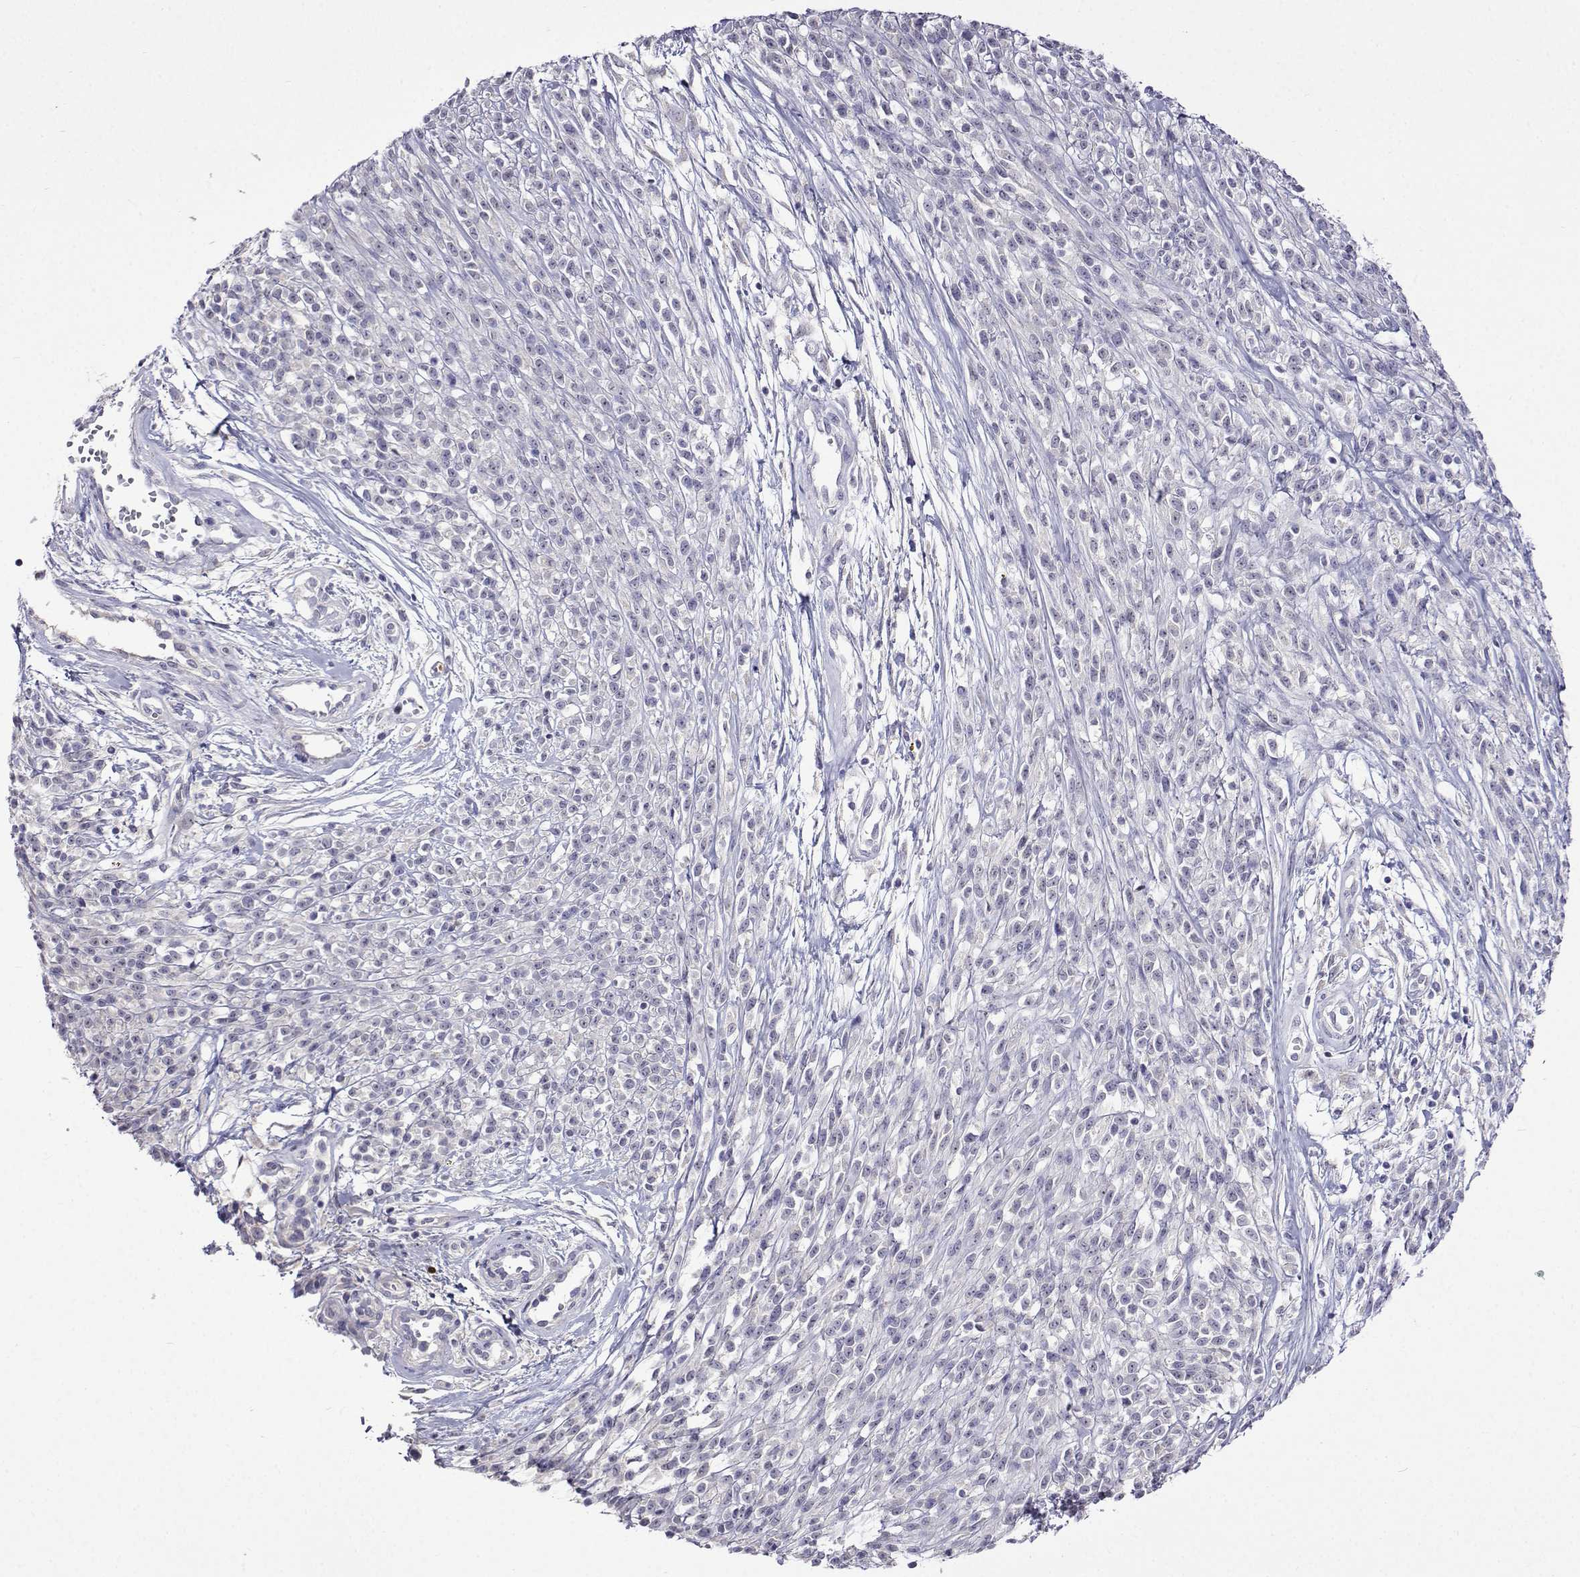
{"staining": {"intensity": "negative", "quantity": "none", "location": "none"}, "tissue": "melanoma", "cell_type": "Tumor cells", "image_type": "cancer", "snomed": [{"axis": "morphology", "description": "Malignant melanoma, NOS"}, {"axis": "topography", "description": "Skin"}, {"axis": "topography", "description": "Skin of trunk"}], "caption": "Histopathology image shows no protein expression in tumor cells of malignant melanoma tissue.", "gene": "SULT2A1", "patient": {"sex": "male", "age": 74}}